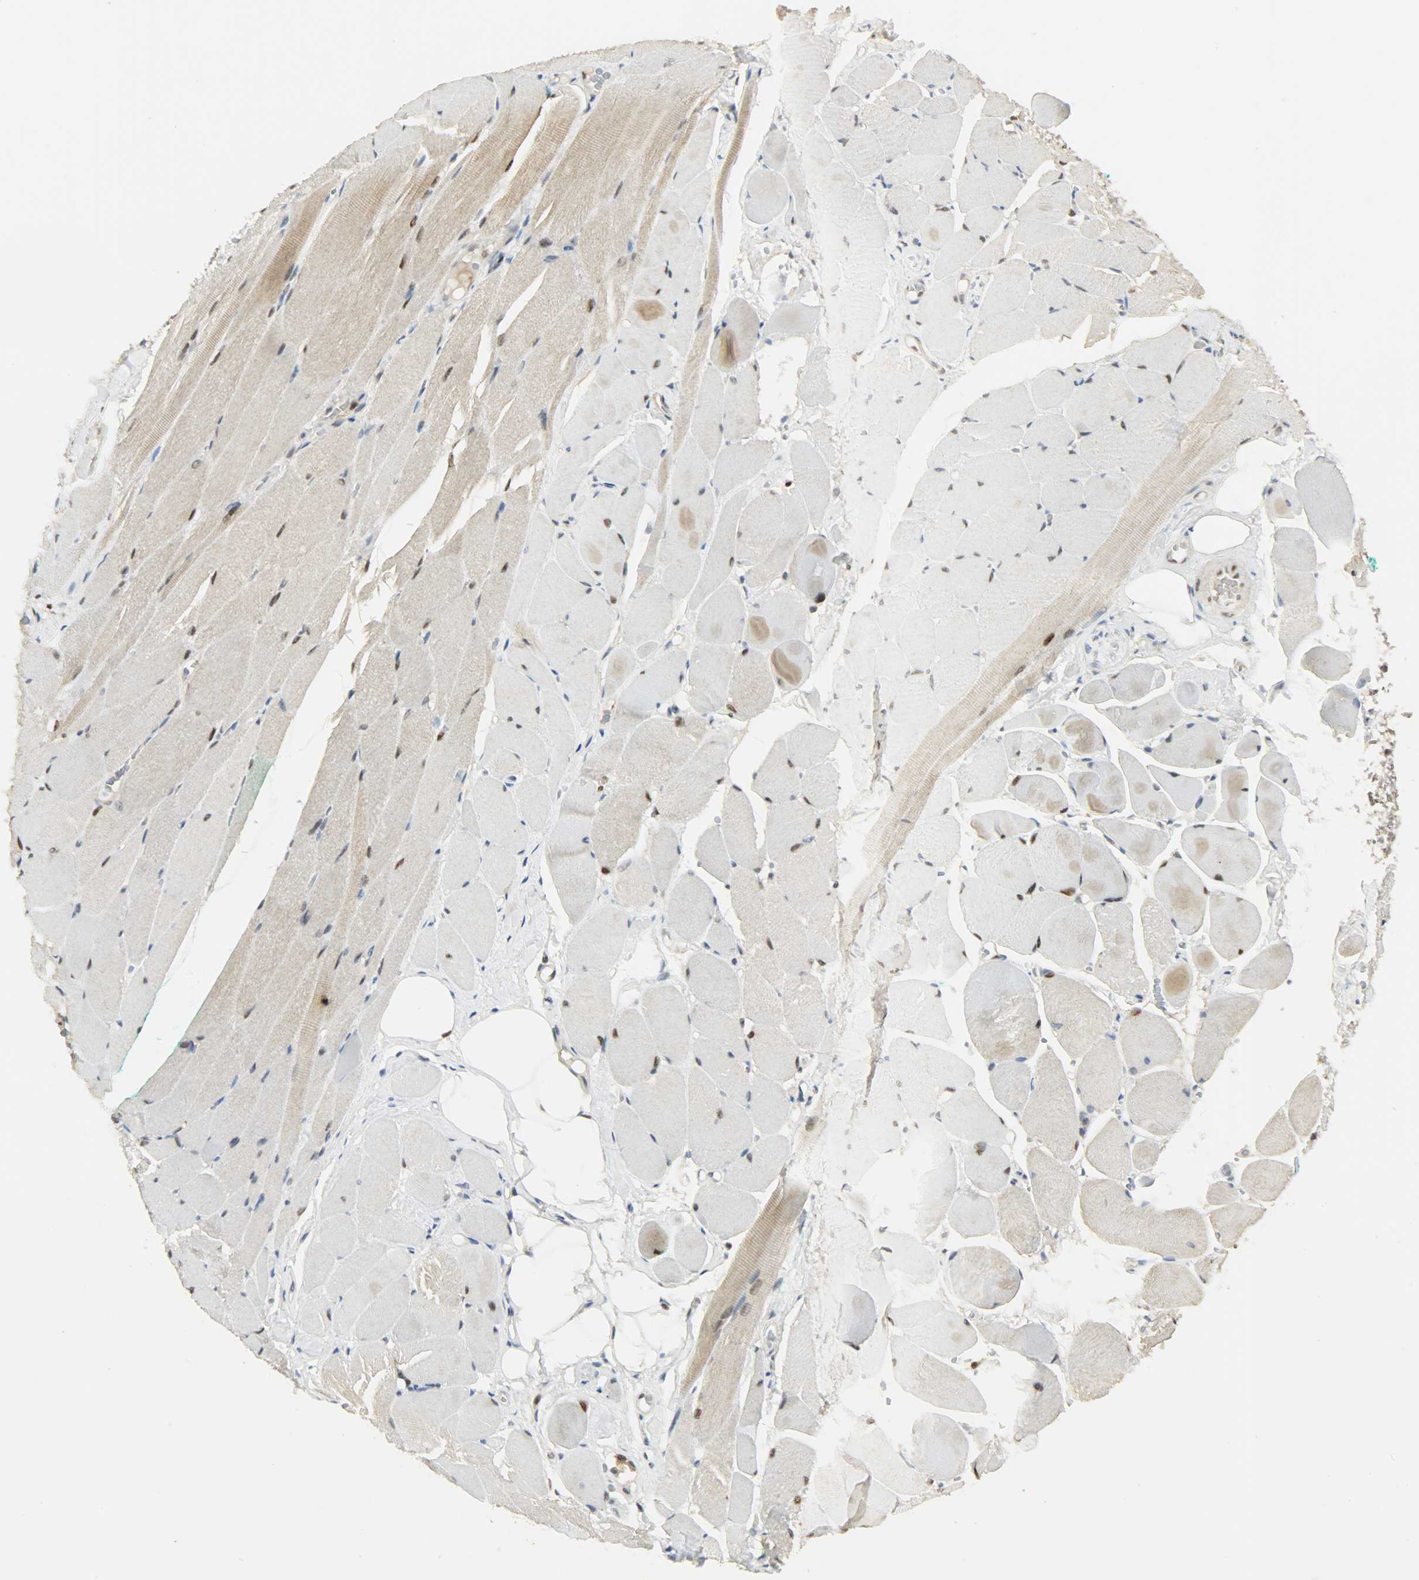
{"staining": {"intensity": "moderate", "quantity": "25%-75%", "location": "cytoplasmic/membranous,nuclear"}, "tissue": "skeletal muscle", "cell_type": "Myocytes", "image_type": "normal", "snomed": [{"axis": "morphology", "description": "Normal tissue, NOS"}, {"axis": "topography", "description": "Skeletal muscle"}, {"axis": "topography", "description": "Peripheral nerve tissue"}], "caption": "Protein staining shows moderate cytoplasmic/membranous,nuclear staining in approximately 25%-75% of myocytes in benign skeletal muscle. (IHC, brightfield microscopy, high magnification).", "gene": "NPEPL1", "patient": {"sex": "female", "age": 84}}